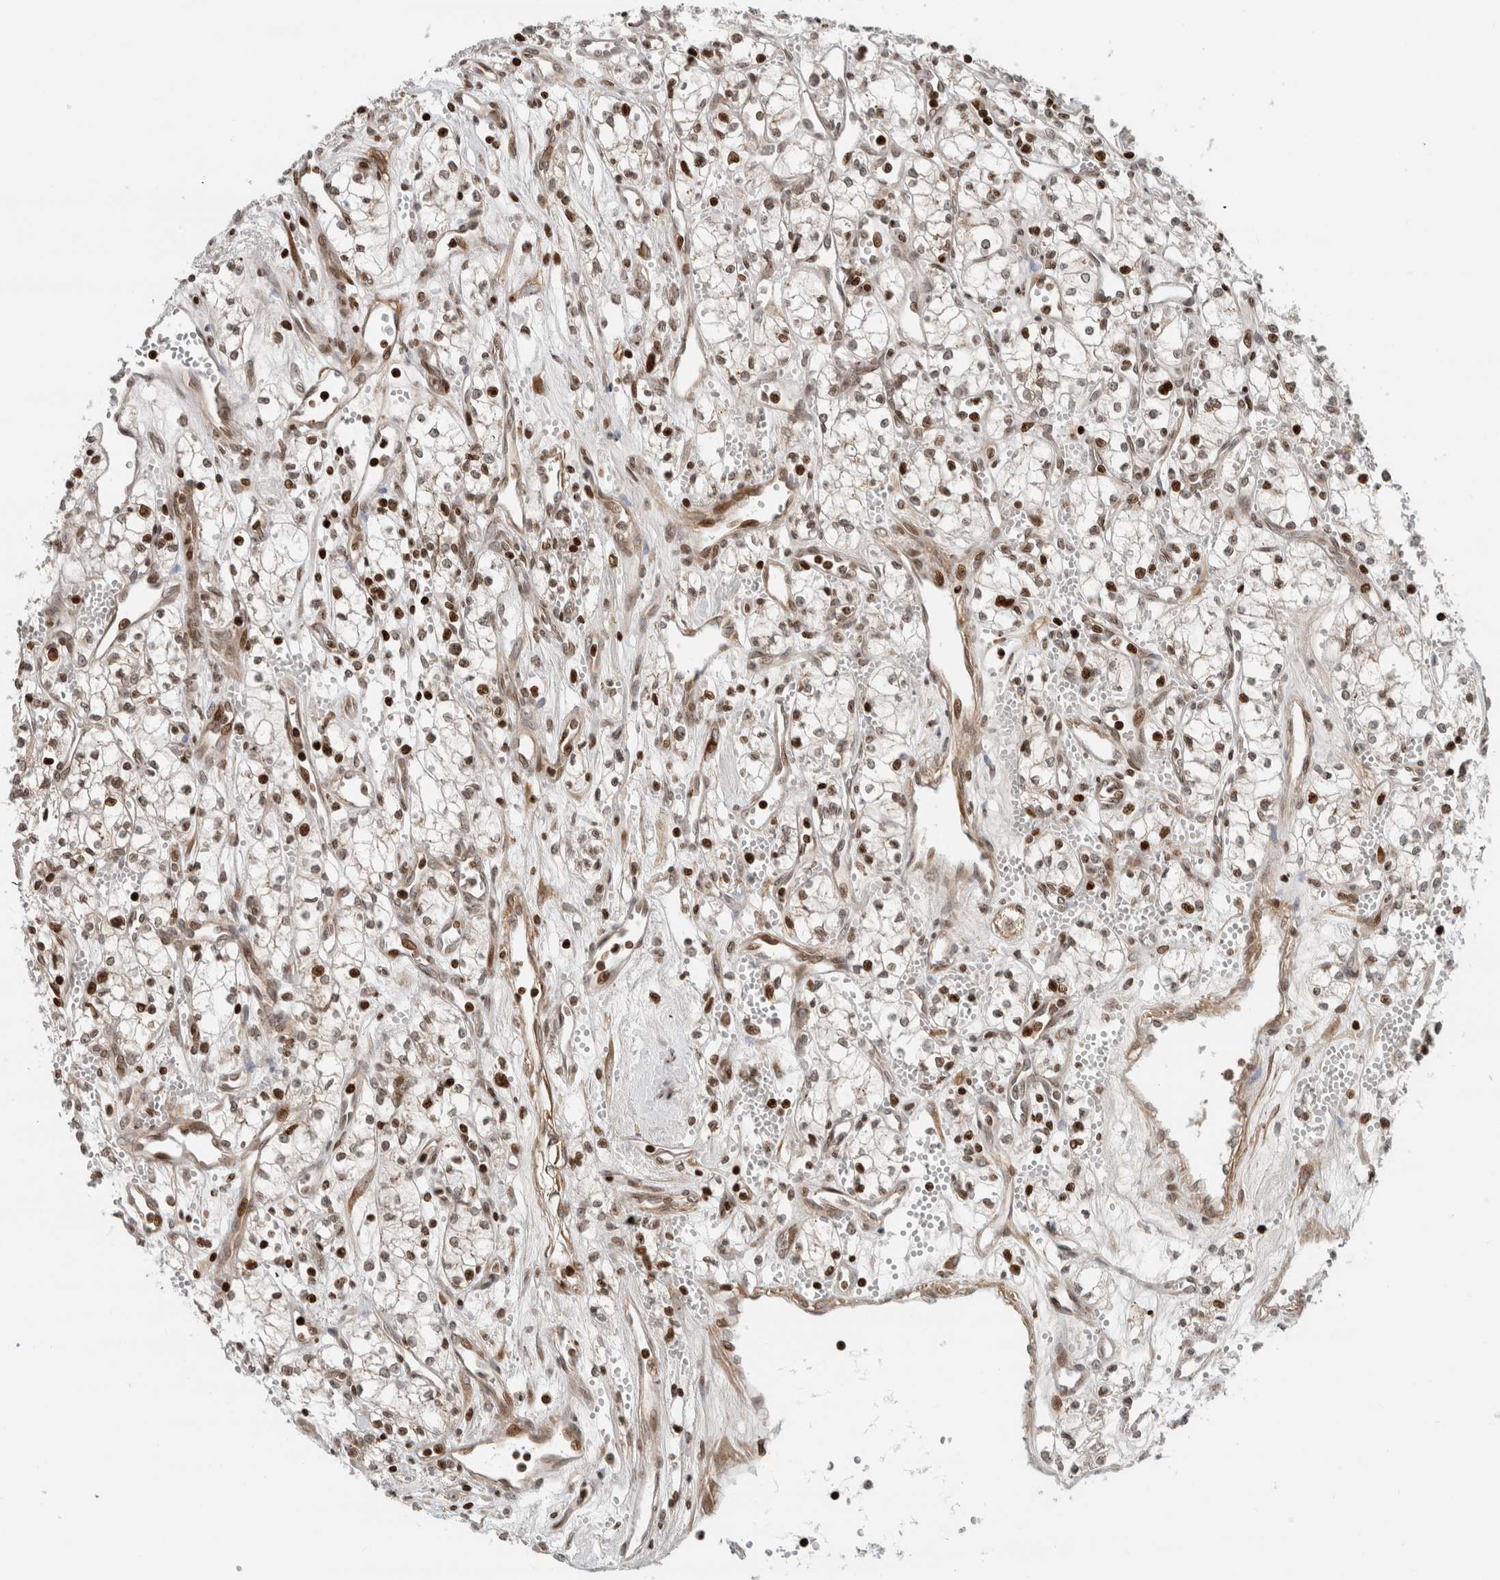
{"staining": {"intensity": "strong", "quantity": "25%-75%", "location": "nuclear"}, "tissue": "renal cancer", "cell_type": "Tumor cells", "image_type": "cancer", "snomed": [{"axis": "morphology", "description": "Adenocarcinoma, NOS"}, {"axis": "topography", "description": "Kidney"}], "caption": "Immunohistochemical staining of human renal cancer demonstrates high levels of strong nuclear staining in approximately 25%-75% of tumor cells.", "gene": "GINS4", "patient": {"sex": "male", "age": 59}}